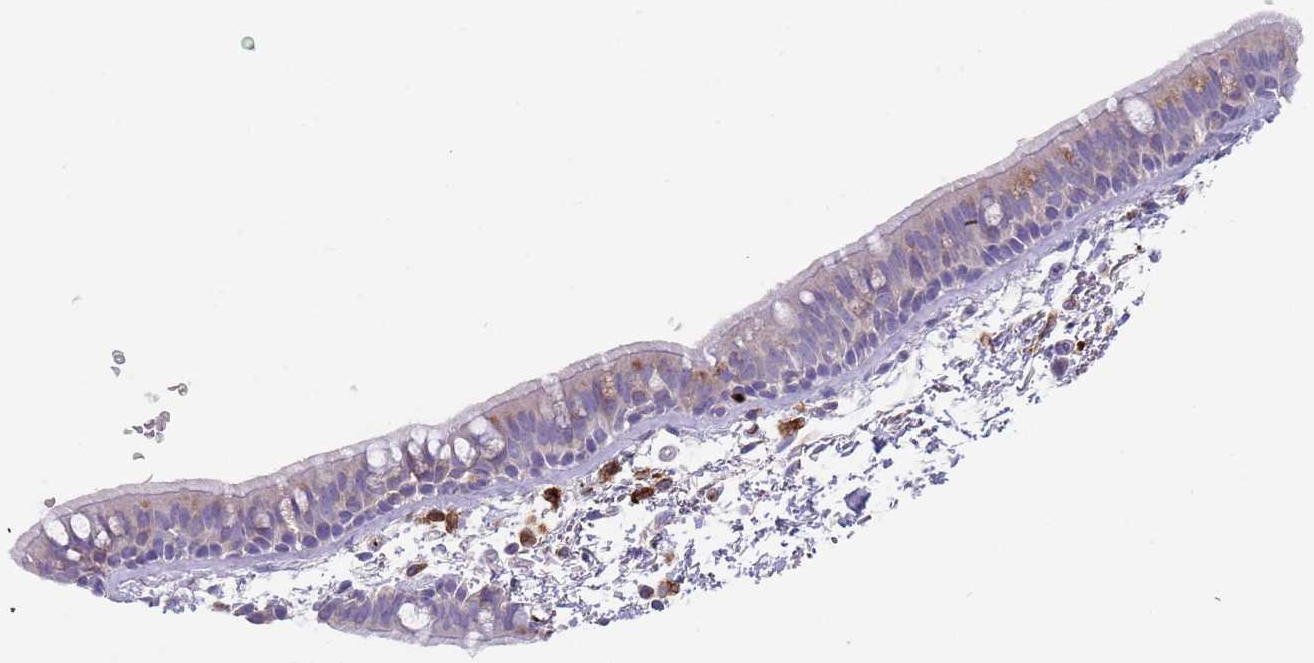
{"staining": {"intensity": "negative", "quantity": "none", "location": "none"}, "tissue": "bronchus", "cell_type": "Respiratory epithelial cells", "image_type": "normal", "snomed": [{"axis": "morphology", "description": "Normal tissue, NOS"}, {"axis": "topography", "description": "Lymph node"}, {"axis": "topography", "description": "Bronchus"}], "caption": "DAB immunohistochemical staining of benign human bronchus shows no significant expression in respiratory epithelial cells.", "gene": "TMEM251", "patient": {"sex": "female", "age": 70}}